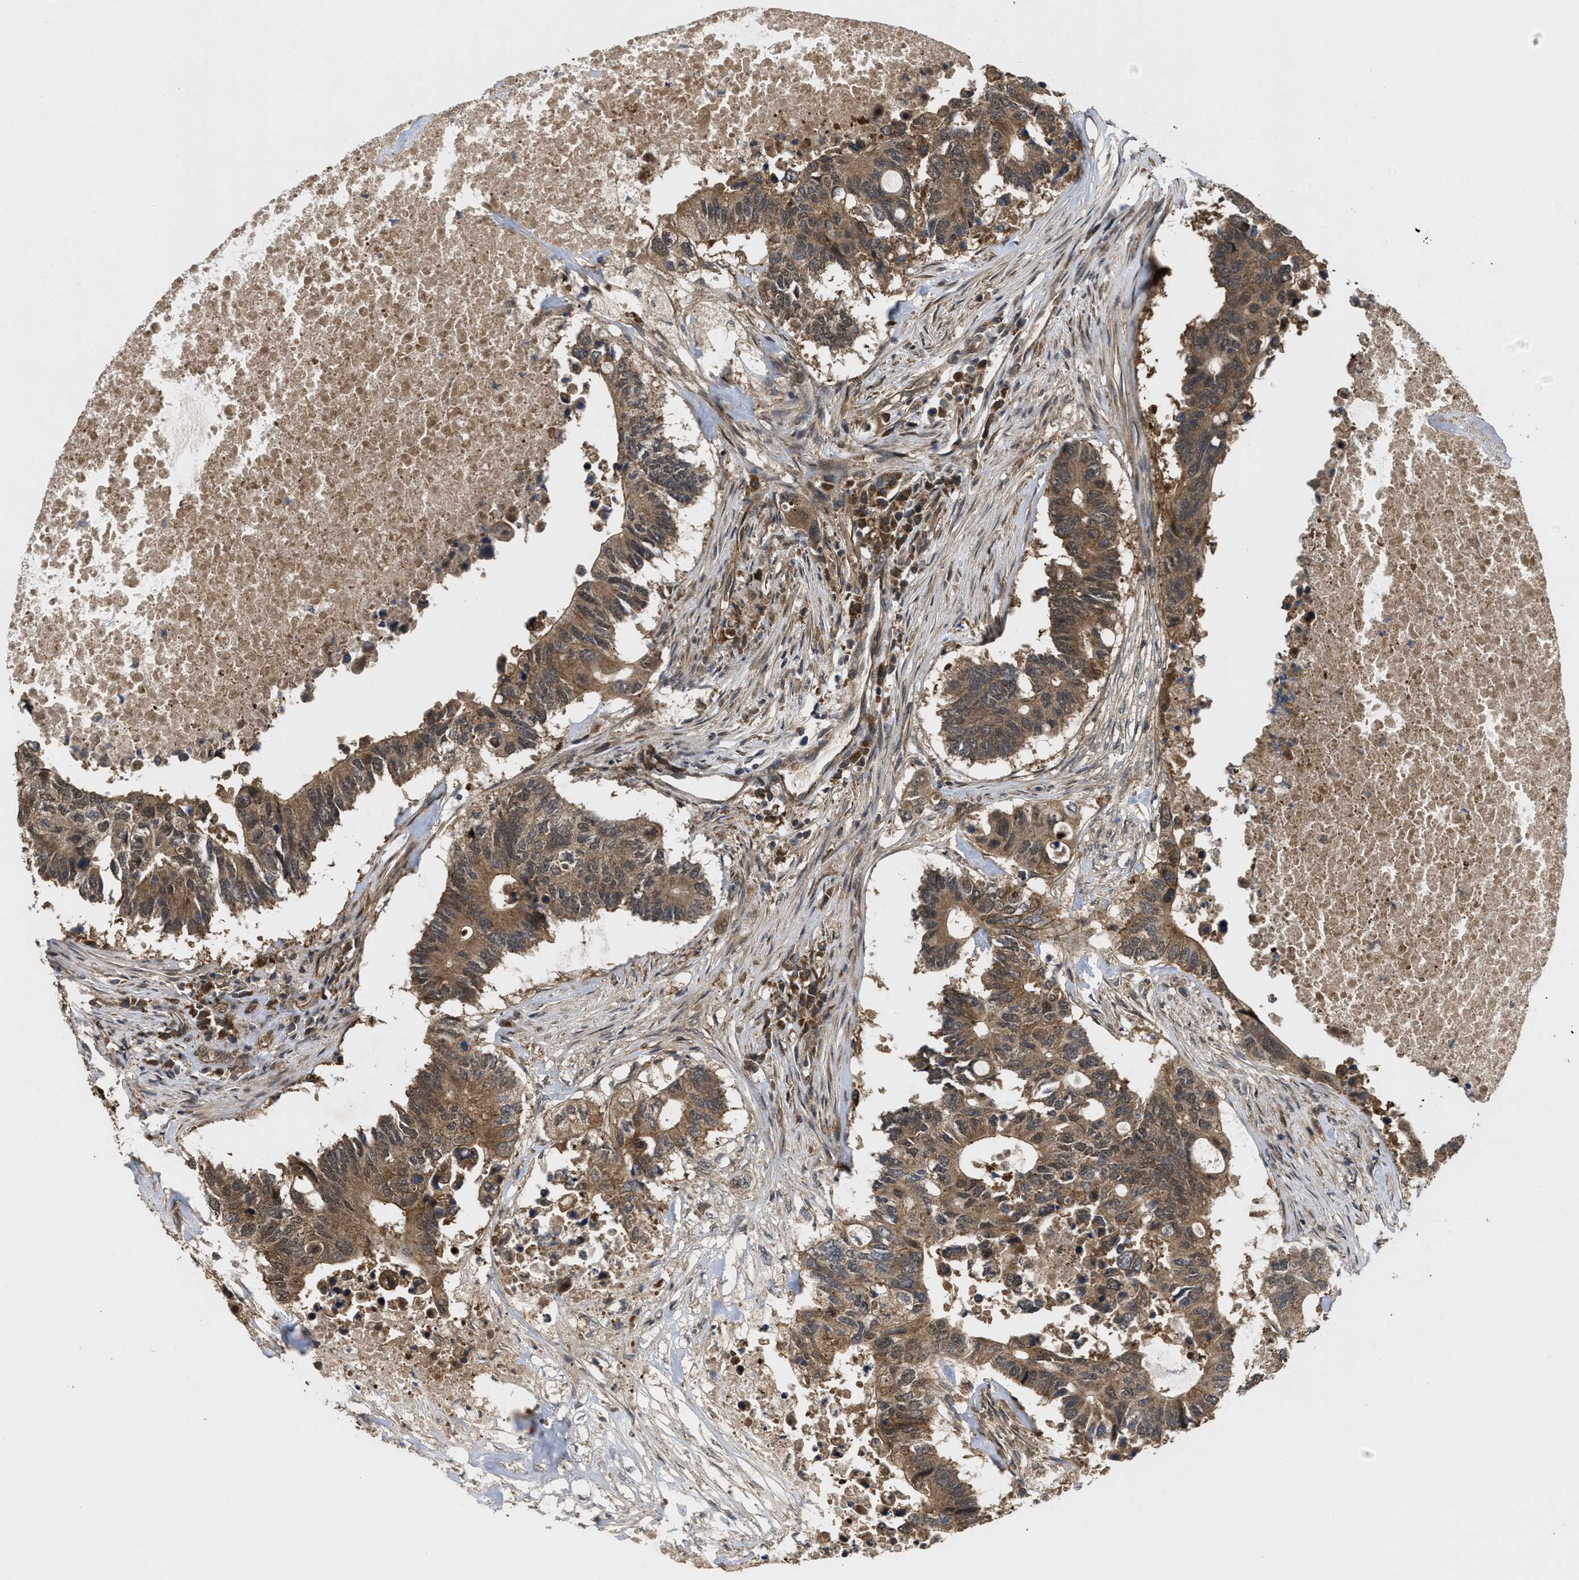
{"staining": {"intensity": "moderate", "quantity": ">75%", "location": "cytoplasmic/membranous"}, "tissue": "colorectal cancer", "cell_type": "Tumor cells", "image_type": "cancer", "snomed": [{"axis": "morphology", "description": "Adenocarcinoma, NOS"}, {"axis": "topography", "description": "Colon"}], "caption": "Colorectal adenocarcinoma stained for a protein (brown) demonstrates moderate cytoplasmic/membranous positive positivity in approximately >75% of tumor cells.", "gene": "FZD6", "patient": {"sex": "male", "age": 71}}